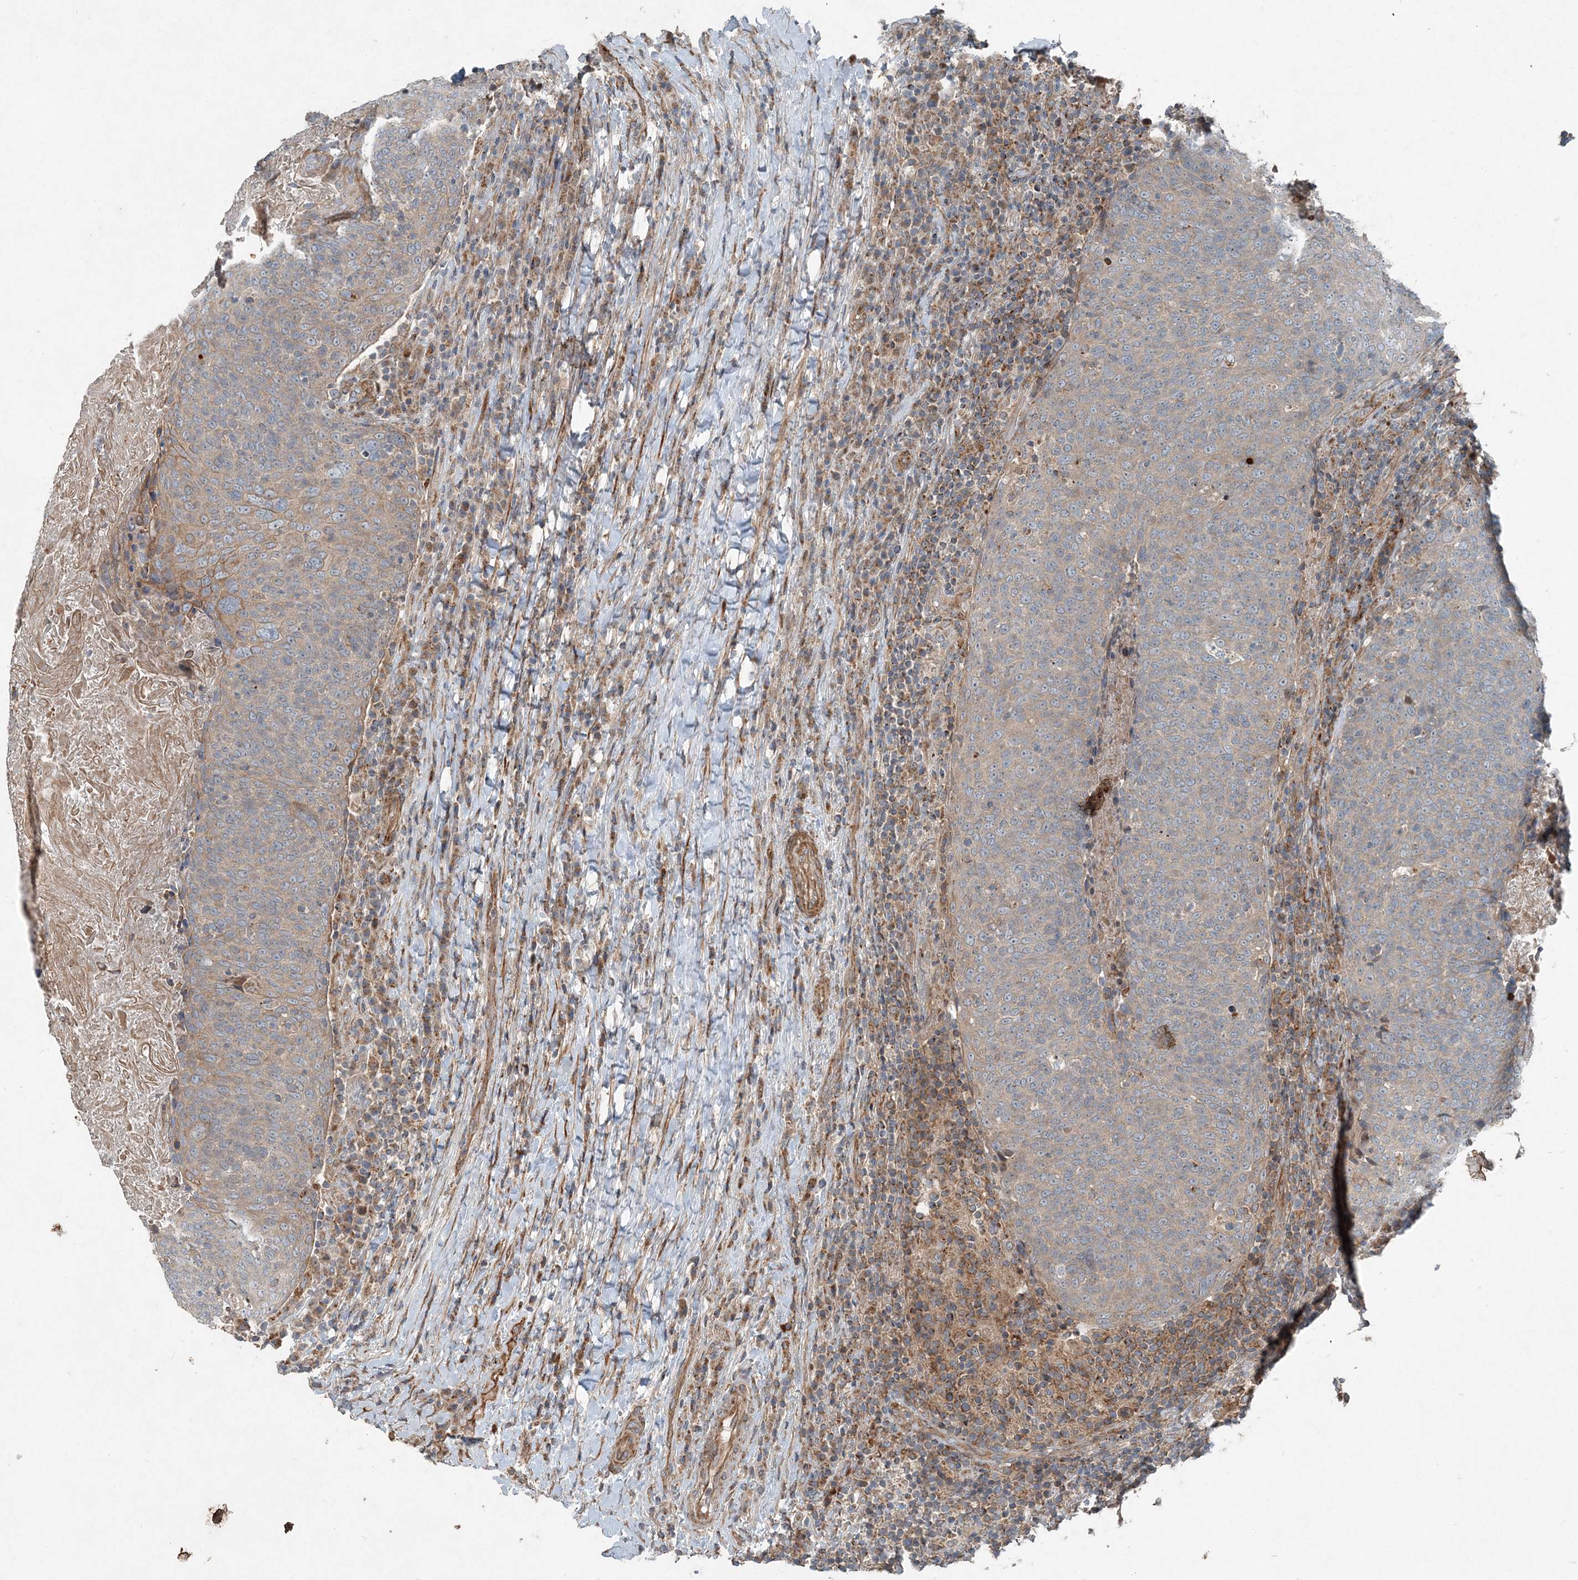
{"staining": {"intensity": "weak", "quantity": "25%-75%", "location": "cytoplasmic/membranous"}, "tissue": "head and neck cancer", "cell_type": "Tumor cells", "image_type": "cancer", "snomed": [{"axis": "morphology", "description": "Squamous cell carcinoma, NOS"}, {"axis": "morphology", "description": "Squamous cell carcinoma, metastatic, NOS"}, {"axis": "topography", "description": "Lymph node"}, {"axis": "topography", "description": "Head-Neck"}], "caption": "Metastatic squamous cell carcinoma (head and neck) stained for a protein (brown) displays weak cytoplasmic/membranous positive staining in about 25%-75% of tumor cells.", "gene": "INTU", "patient": {"sex": "male", "age": 62}}